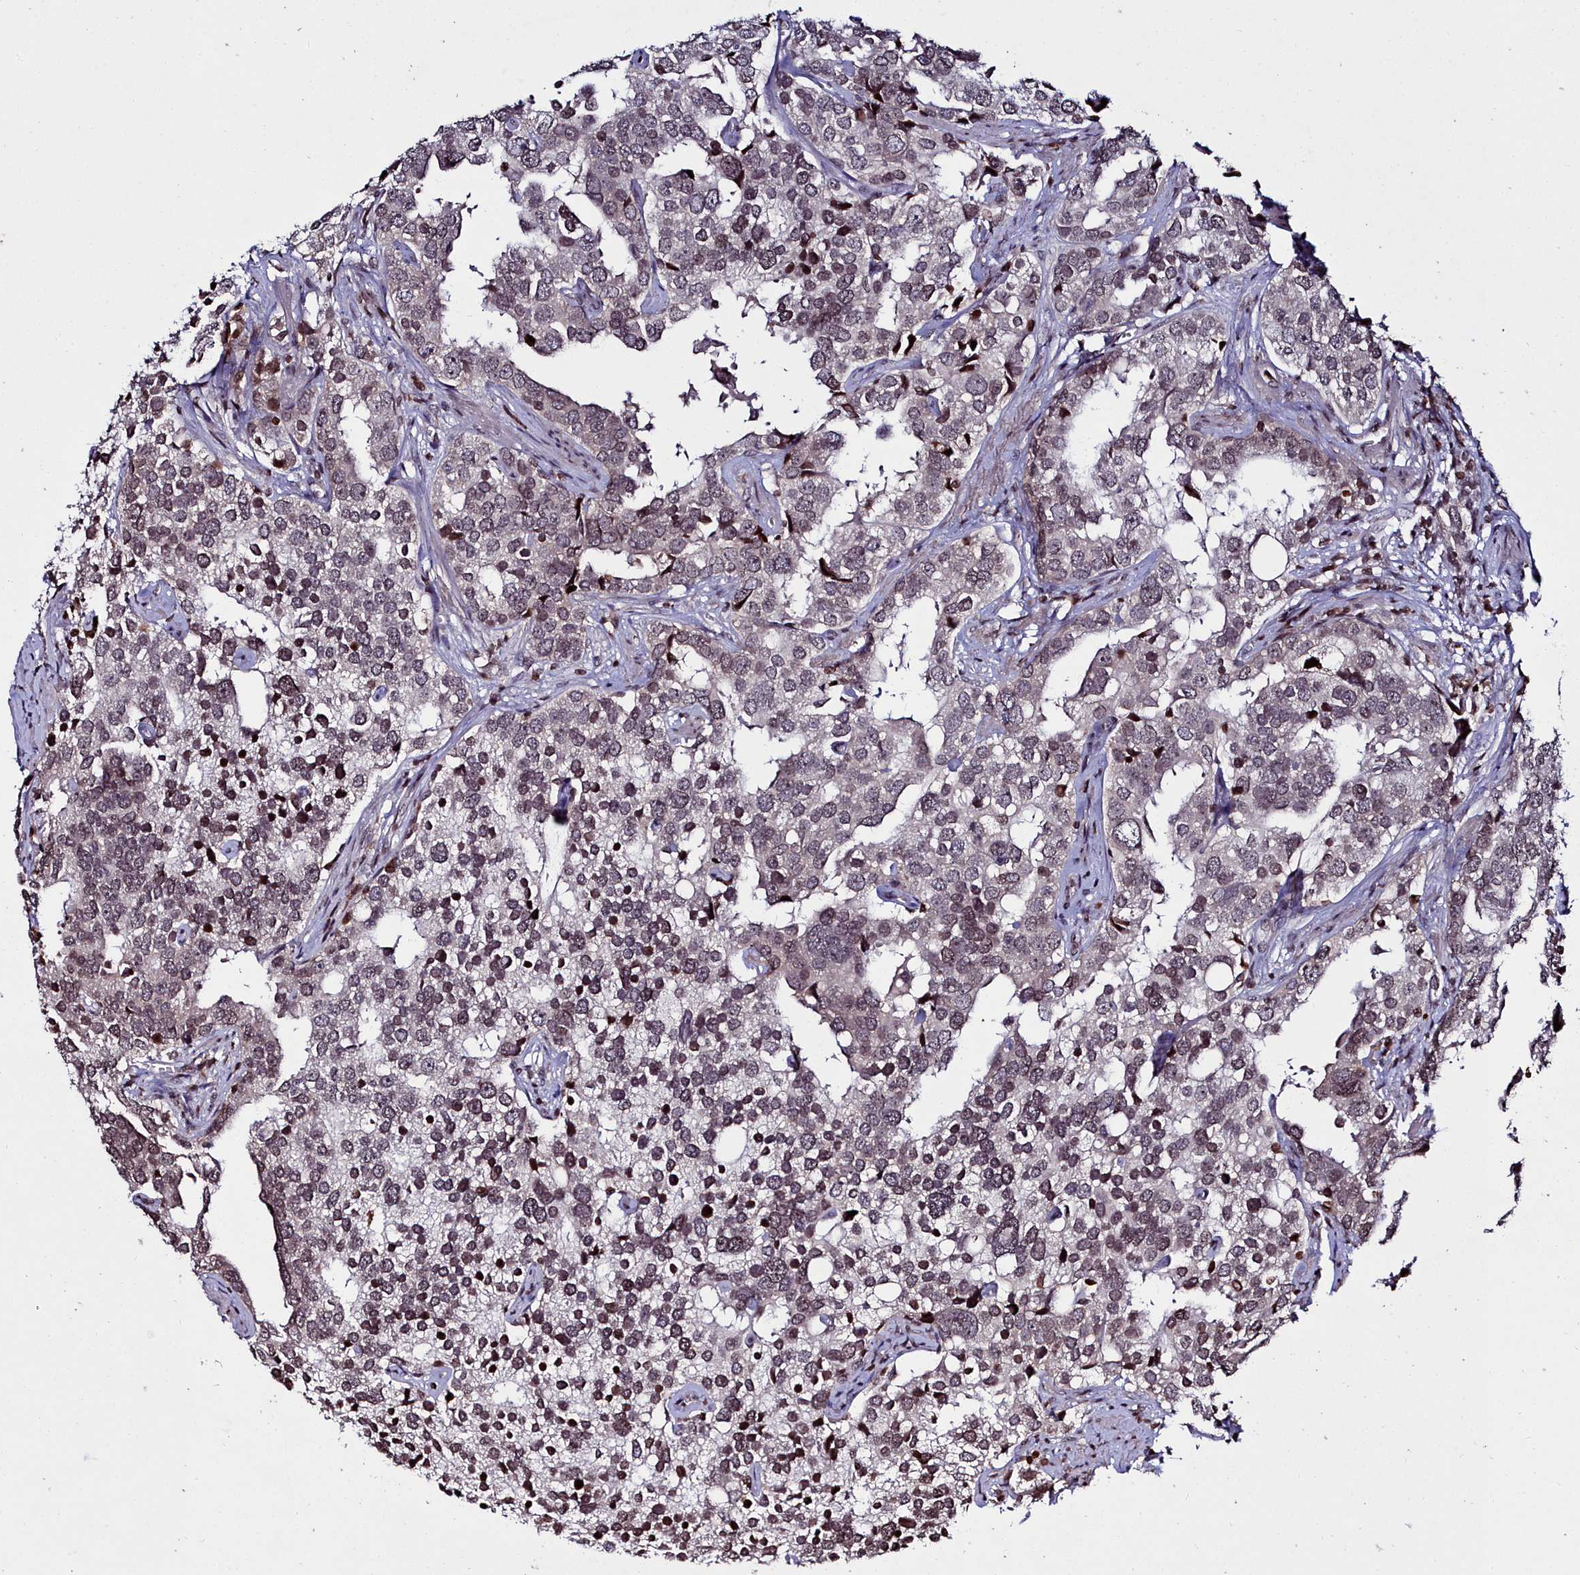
{"staining": {"intensity": "weak", "quantity": "25%-75%", "location": "nuclear"}, "tissue": "prostate cancer", "cell_type": "Tumor cells", "image_type": "cancer", "snomed": [{"axis": "morphology", "description": "Adenocarcinoma, High grade"}, {"axis": "topography", "description": "Prostate"}], "caption": "Prostate cancer (high-grade adenocarcinoma) stained with a protein marker displays weak staining in tumor cells.", "gene": "FZD4", "patient": {"sex": "male", "age": 71}}